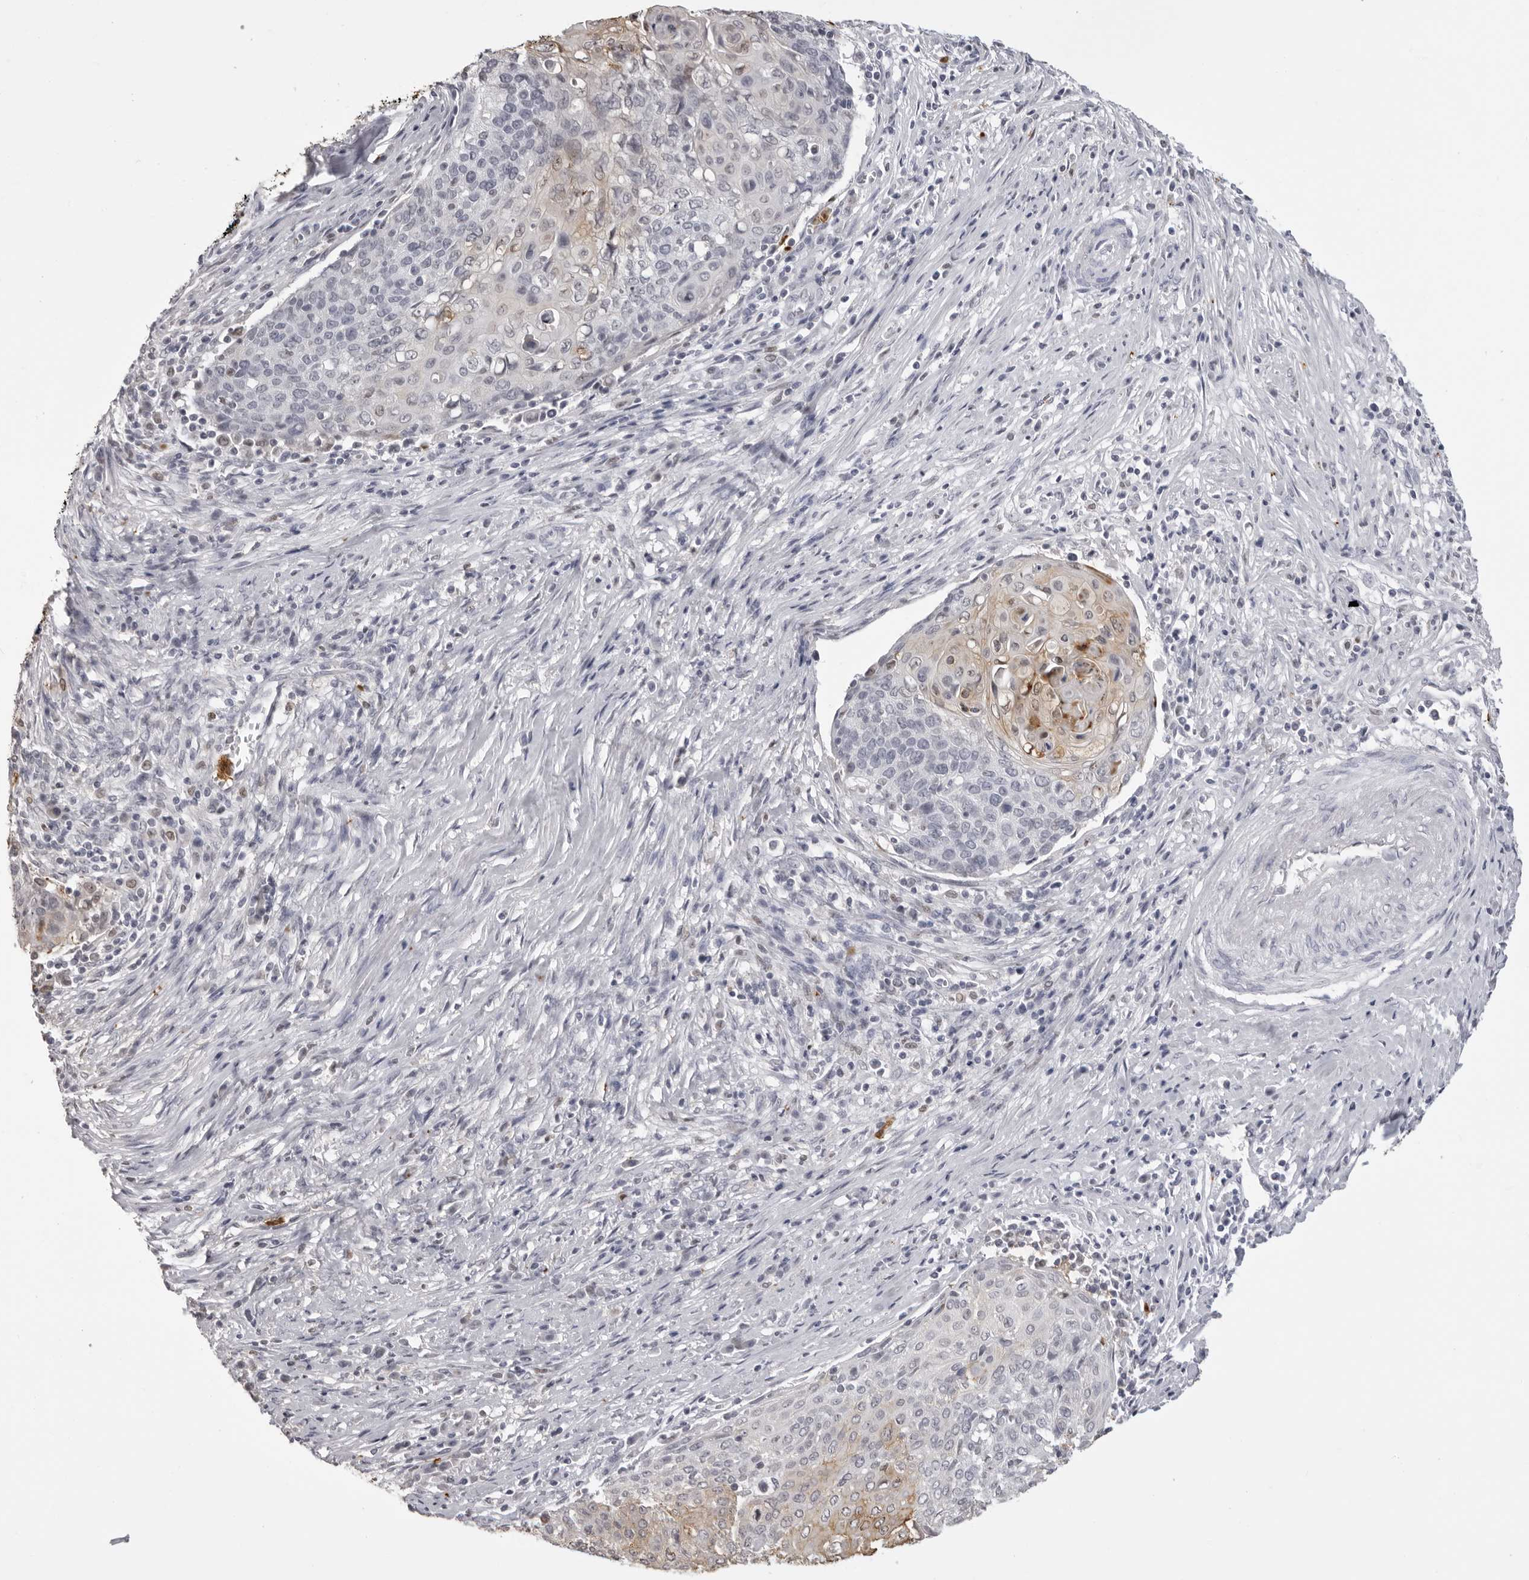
{"staining": {"intensity": "weak", "quantity": "<25%", "location": "cytoplasmic/membranous"}, "tissue": "cervical cancer", "cell_type": "Tumor cells", "image_type": "cancer", "snomed": [{"axis": "morphology", "description": "Squamous cell carcinoma, NOS"}, {"axis": "topography", "description": "Cervix"}], "caption": "This is an immunohistochemistry image of cervical squamous cell carcinoma. There is no positivity in tumor cells.", "gene": "IL31", "patient": {"sex": "female", "age": 39}}